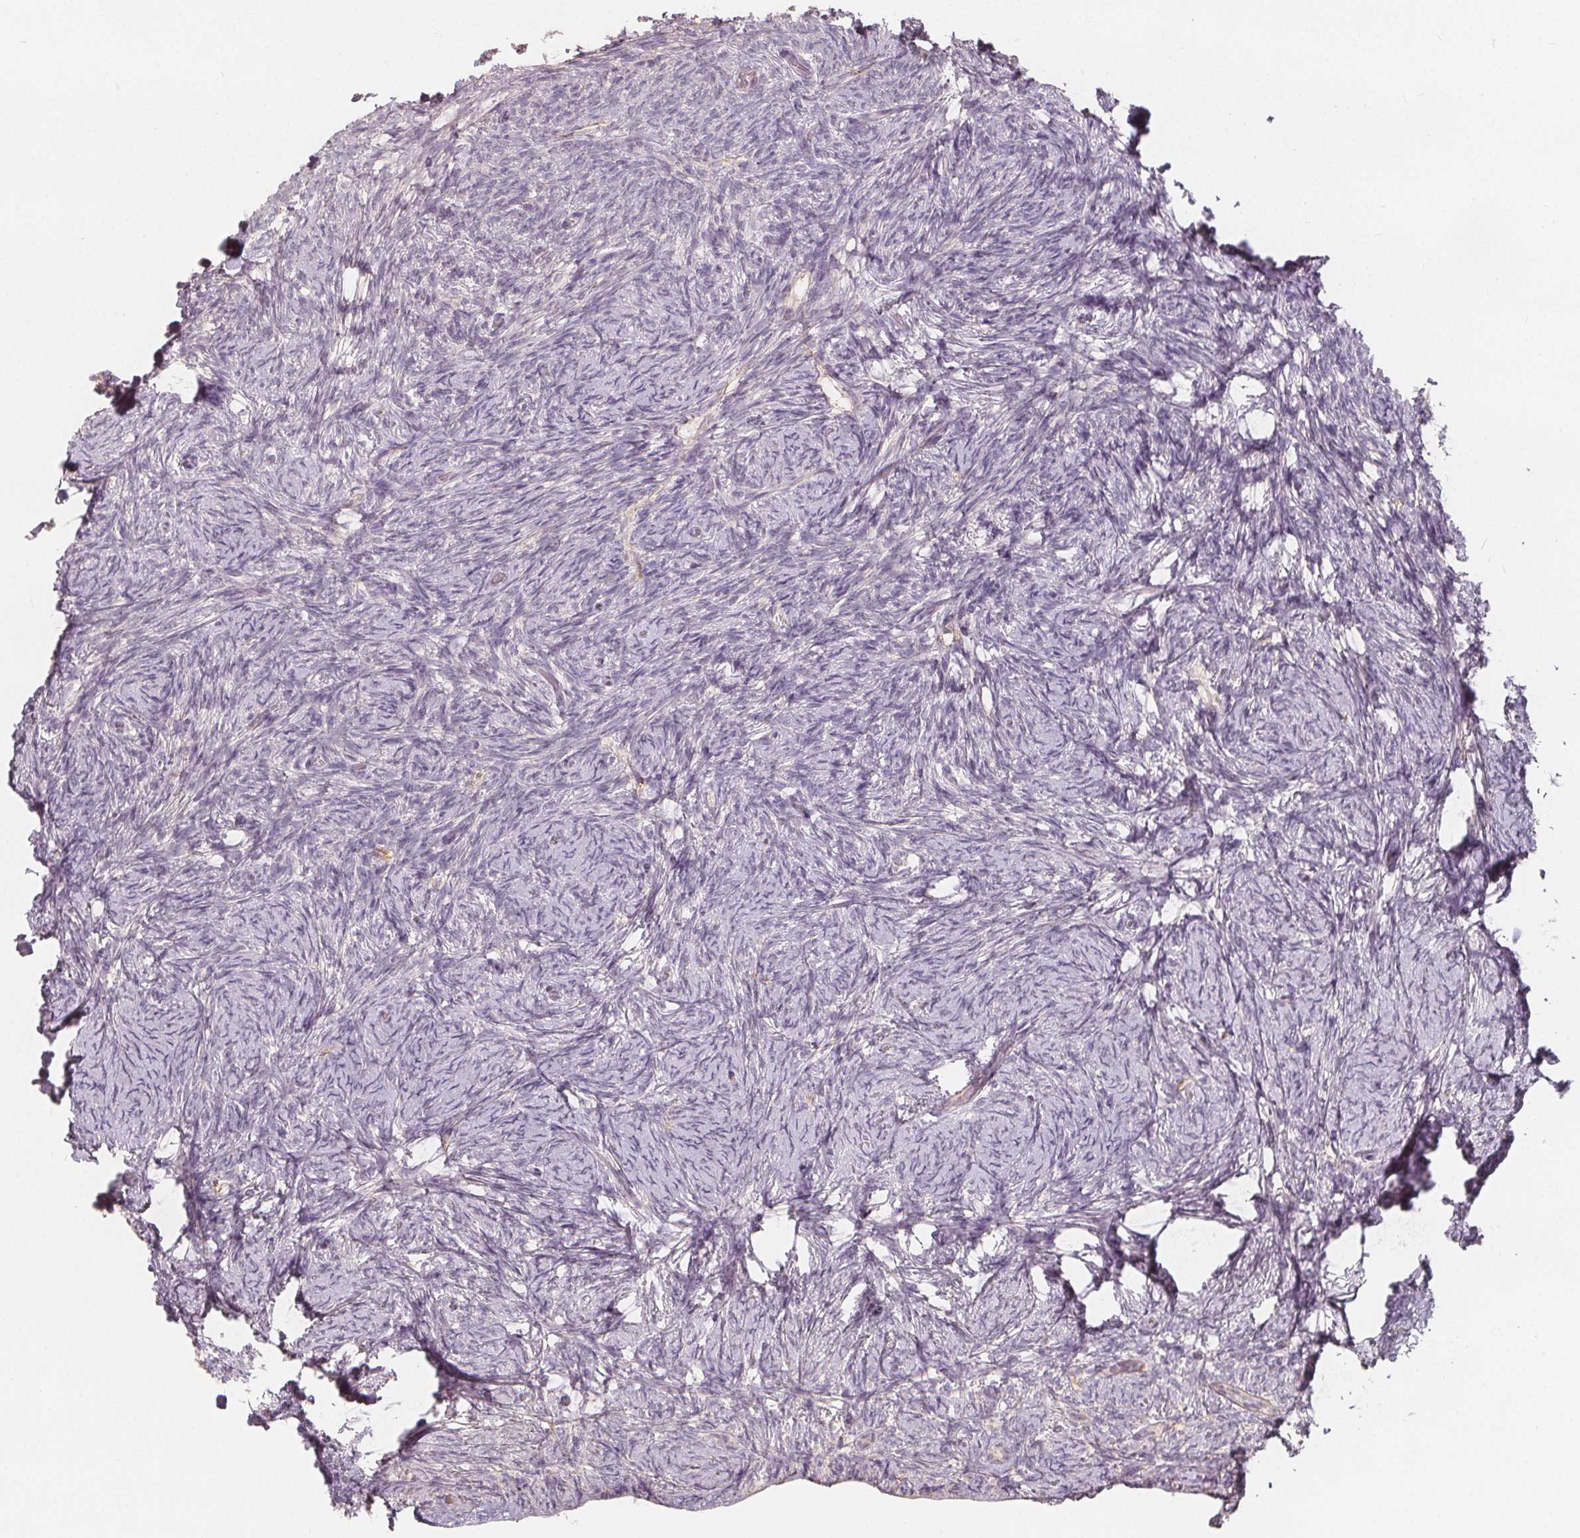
{"staining": {"intensity": "negative", "quantity": "none", "location": "none"}, "tissue": "ovary", "cell_type": "Ovarian stroma cells", "image_type": "normal", "snomed": [{"axis": "morphology", "description": "Normal tissue, NOS"}, {"axis": "topography", "description": "Ovary"}], "caption": "Immunohistochemistry (IHC) histopathology image of benign human ovary stained for a protein (brown), which shows no expression in ovarian stroma cells.", "gene": "DRC3", "patient": {"sex": "female", "age": 34}}